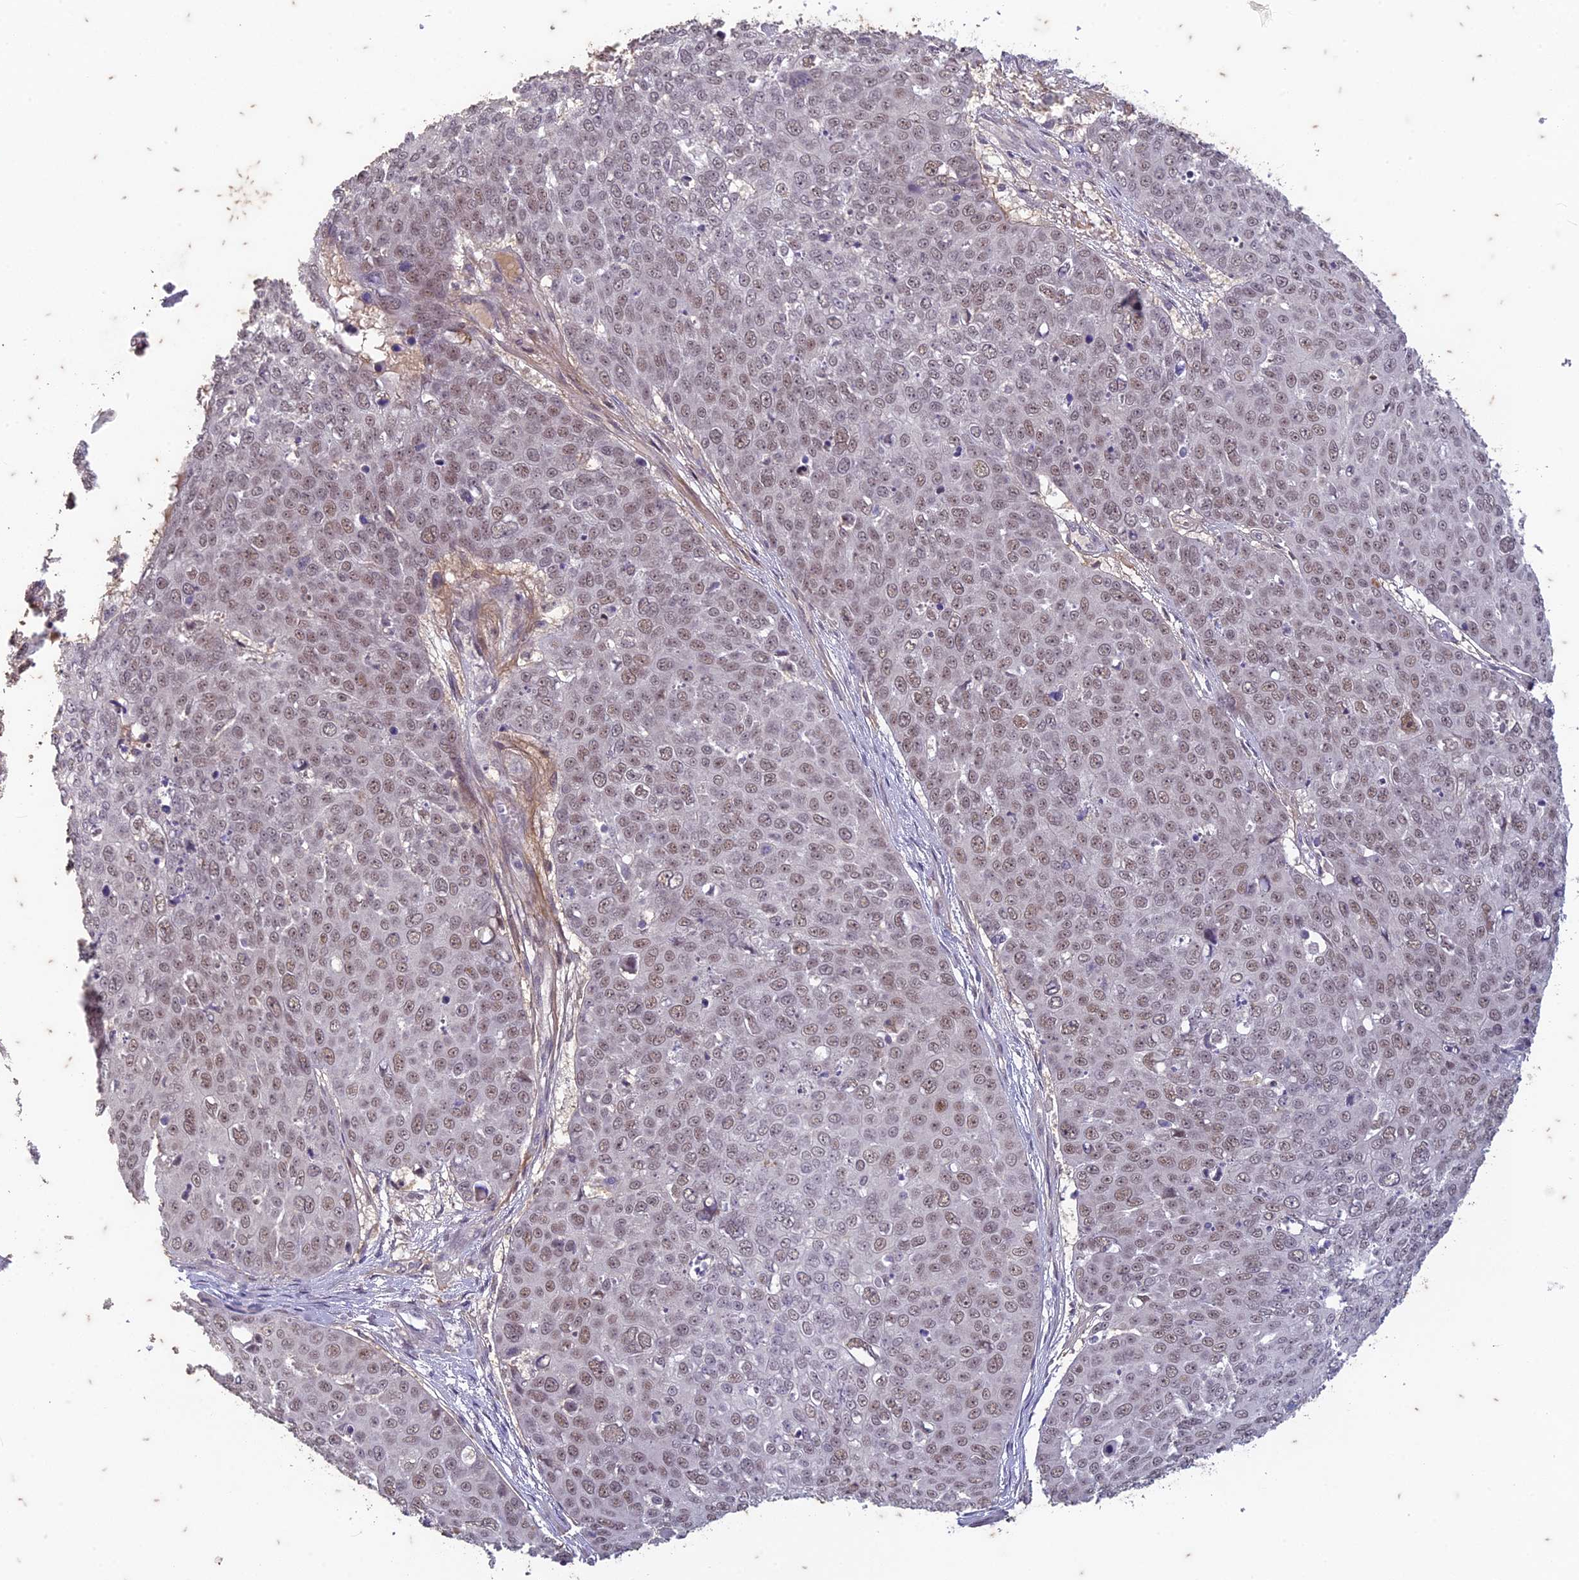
{"staining": {"intensity": "weak", "quantity": ">75%", "location": "nuclear"}, "tissue": "skin cancer", "cell_type": "Tumor cells", "image_type": "cancer", "snomed": [{"axis": "morphology", "description": "Squamous cell carcinoma, NOS"}, {"axis": "topography", "description": "Skin"}], "caption": "Protein expression analysis of human skin cancer reveals weak nuclear expression in about >75% of tumor cells. (DAB (3,3'-diaminobenzidine) IHC with brightfield microscopy, high magnification).", "gene": "PABPN1L", "patient": {"sex": "male", "age": 71}}